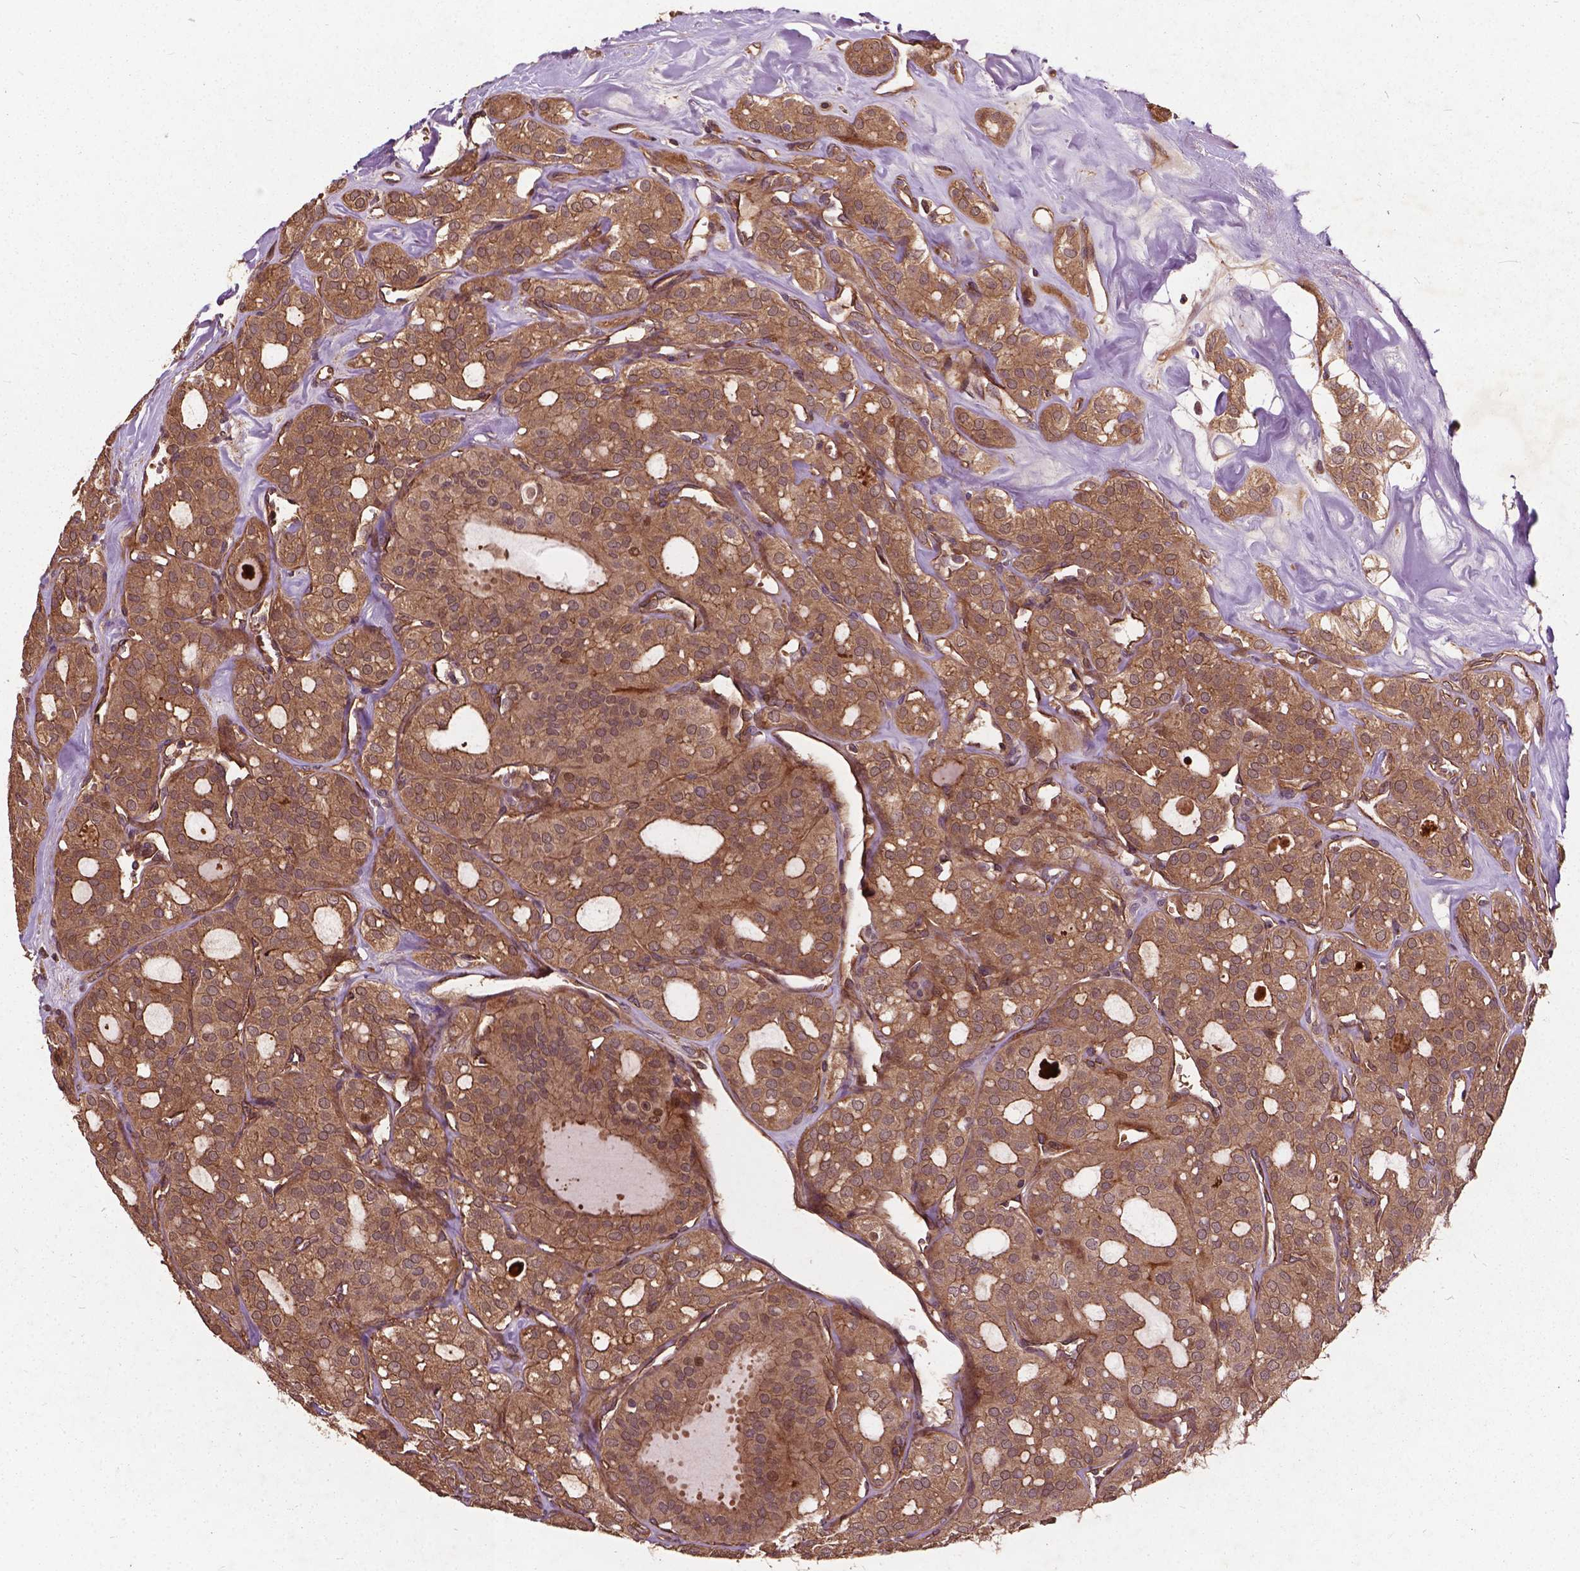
{"staining": {"intensity": "moderate", "quantity": ">75%", "location": "cytoplasmic/membranous,nuclear"}, "tissue": "thyroid cancer", "cell_type": "Tumor cells", "image_type": "cancer", "snomed": [{"axis": "morphology", "description": "Follicular adenoma carcinoma, NOS"}, {"axis": "topography", "description": "Thyroid gland"}], "caption": "Immunohistochemical staining of follicular adenoma carcinoma (thyroid) demonstrates moderate cytoplasmic/membranous and nuclear protein positivity in approximately >75% of tumor cells. The staining was performed using DAB (3,3'-diaminobenzidine), with brown indicating positive protein expression. Nuclei are stained blue with hematoxylin.", "gene": "UBXN2A", "patient": {"sex": "male", "age": 75}}